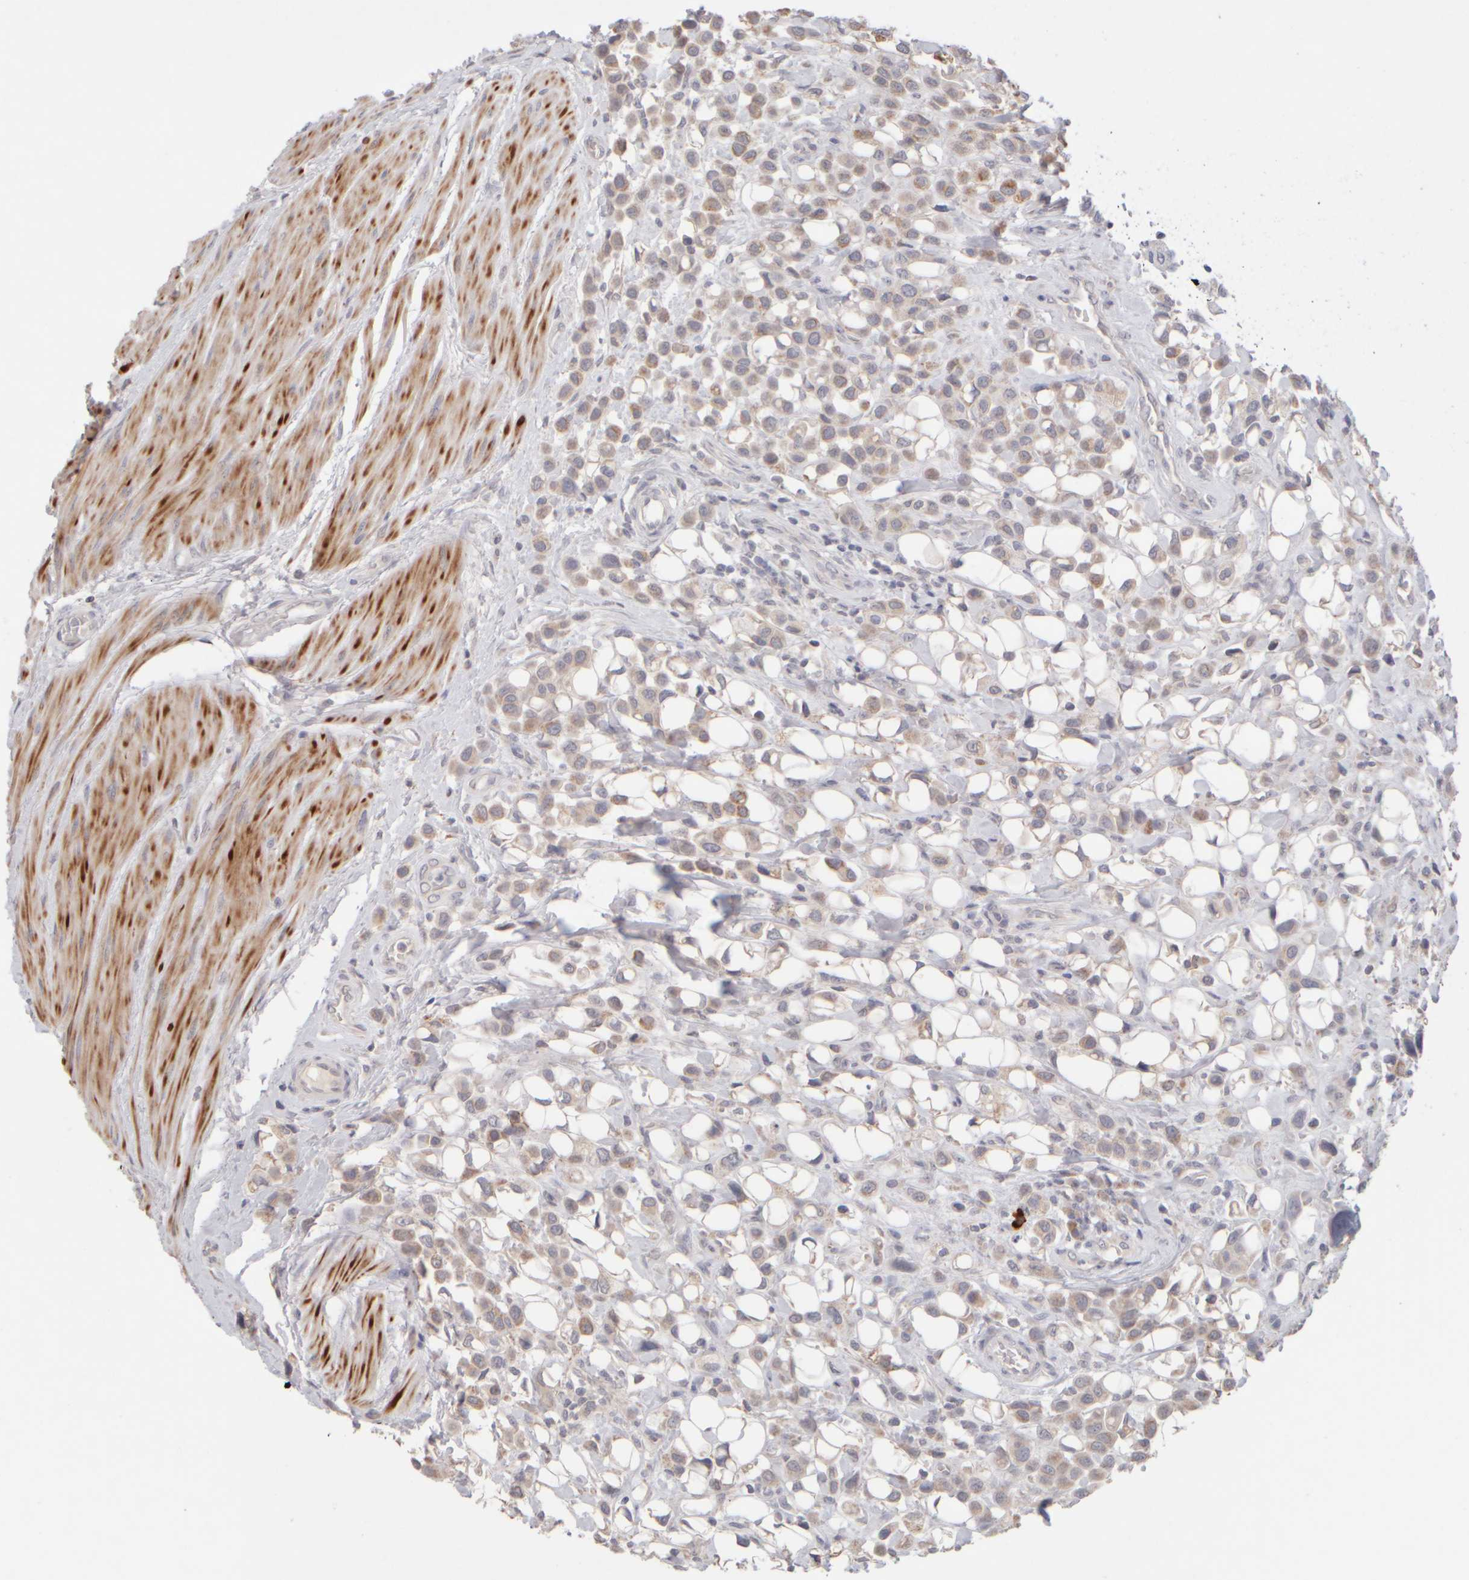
{"staining": {"intensity": "weak", "quantity": ">75%", "location": "cytoplasmic/membranous"}, "tissue": "urothelial cancer", "cell_type": "Tumor cells", "image_type": "cancer", "snomed": [{"axis": "morphology", "description": "Urothelial carcinoma, High grade"}, {"axis": "topography", "description": "Urinary bladder"}], "caption": "Human urothelial carcinoma (high-grade) stained with a protein marker reveals weak staining in tumor cells.", "gene": "ZNF112", "patient": {"sex": "male", "age": 50}}